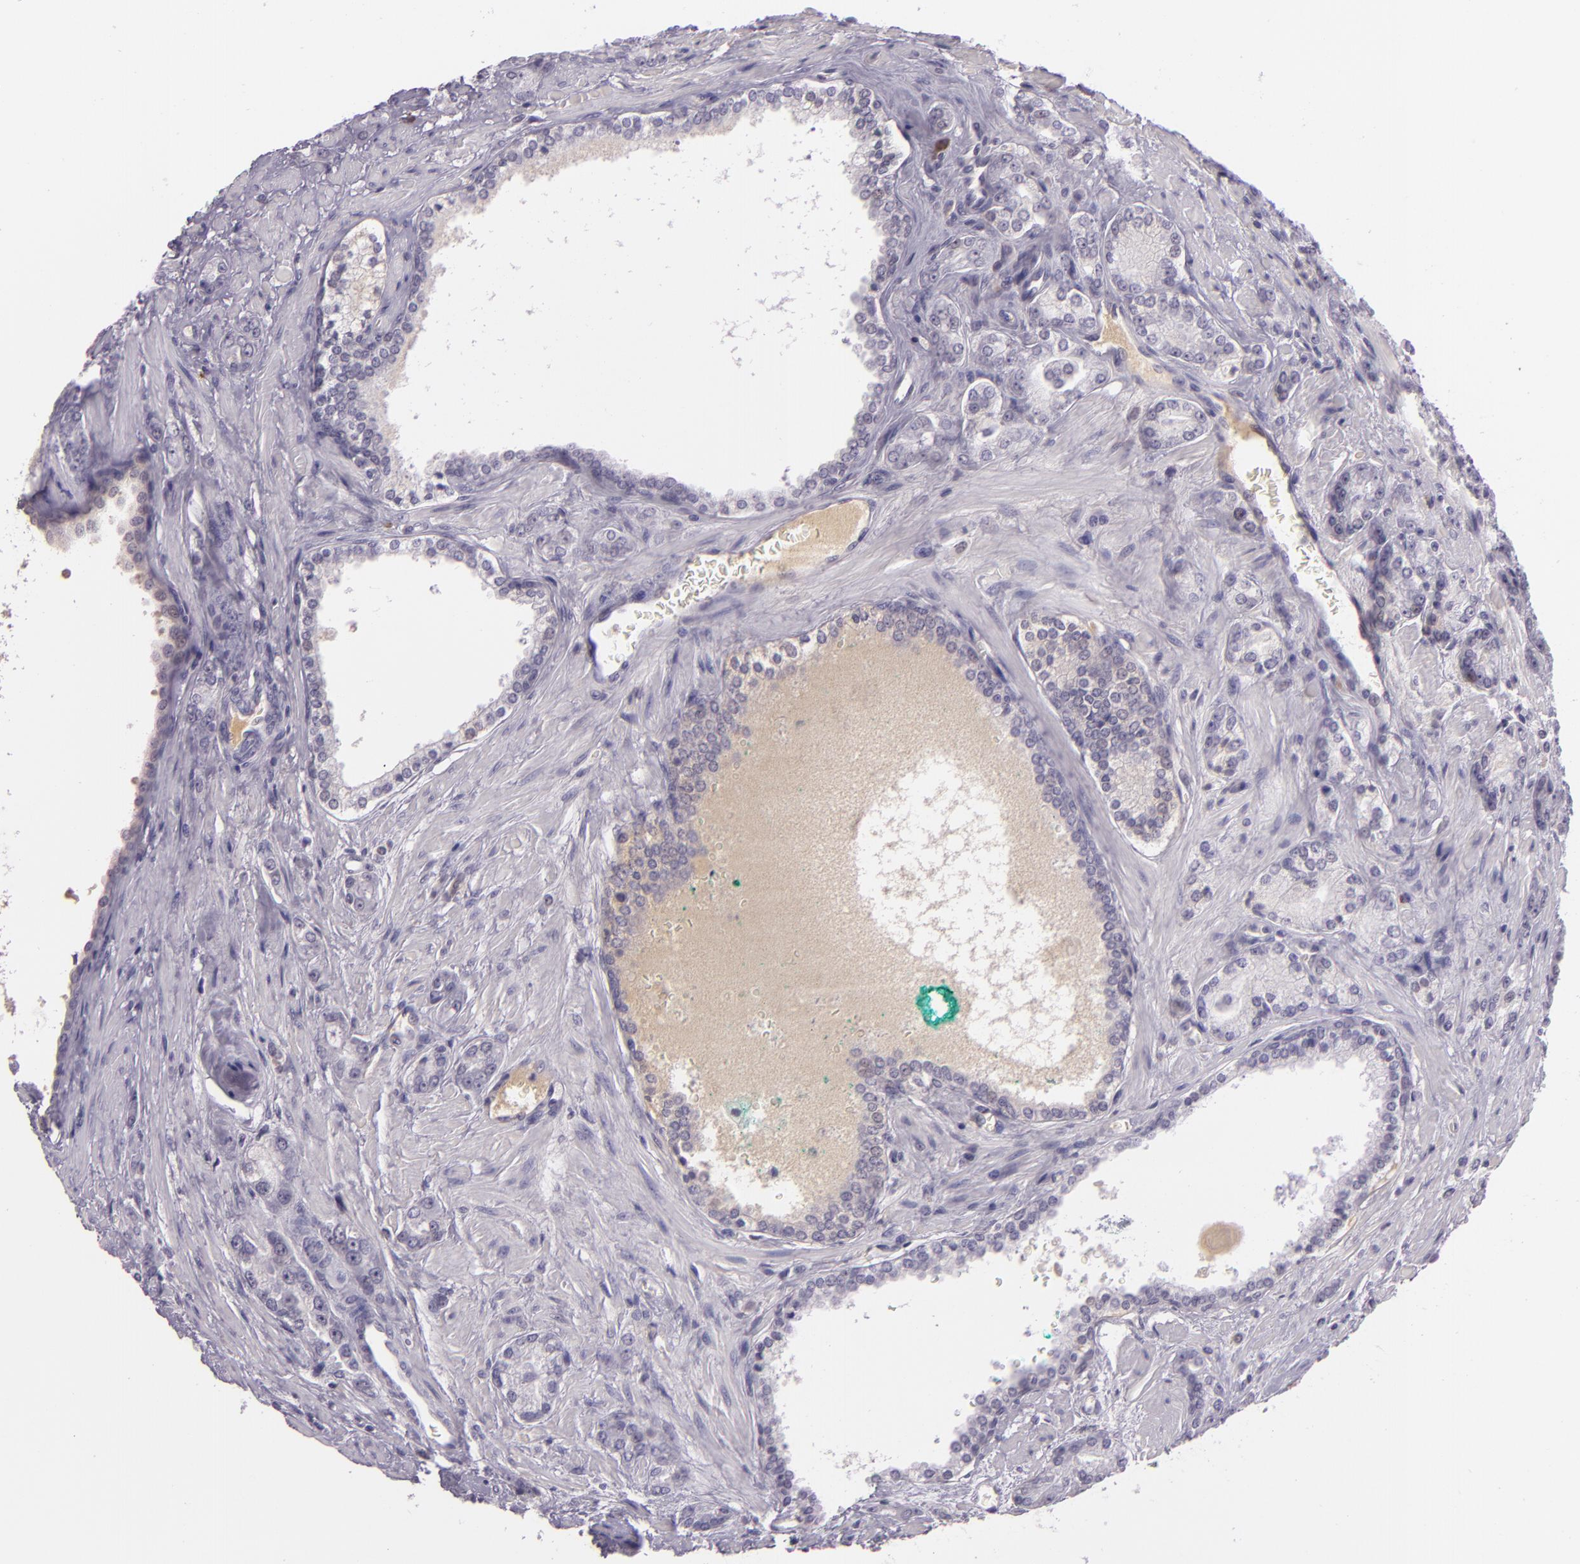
{"staining": {"intensity": "negative", "quantity": "none", "location": "none"}, "tissue": "prostate cancer", "cell_type": "Tumor cells", "image_type": "cancer", "snomed": [{"axis": "morphology", "description": "Adenocarcinoma, High grade"}, {"axis": "topography", "description": "Prostate"}], "caption": "IHC image of neoplastic tissue: prostate cancer stained with DAB (3,3'-diaminobenzidine) shows no significant protein expression in tumor cells.", "gene": "CHEK2", "patient": {"sex": "male", "age": 71}}